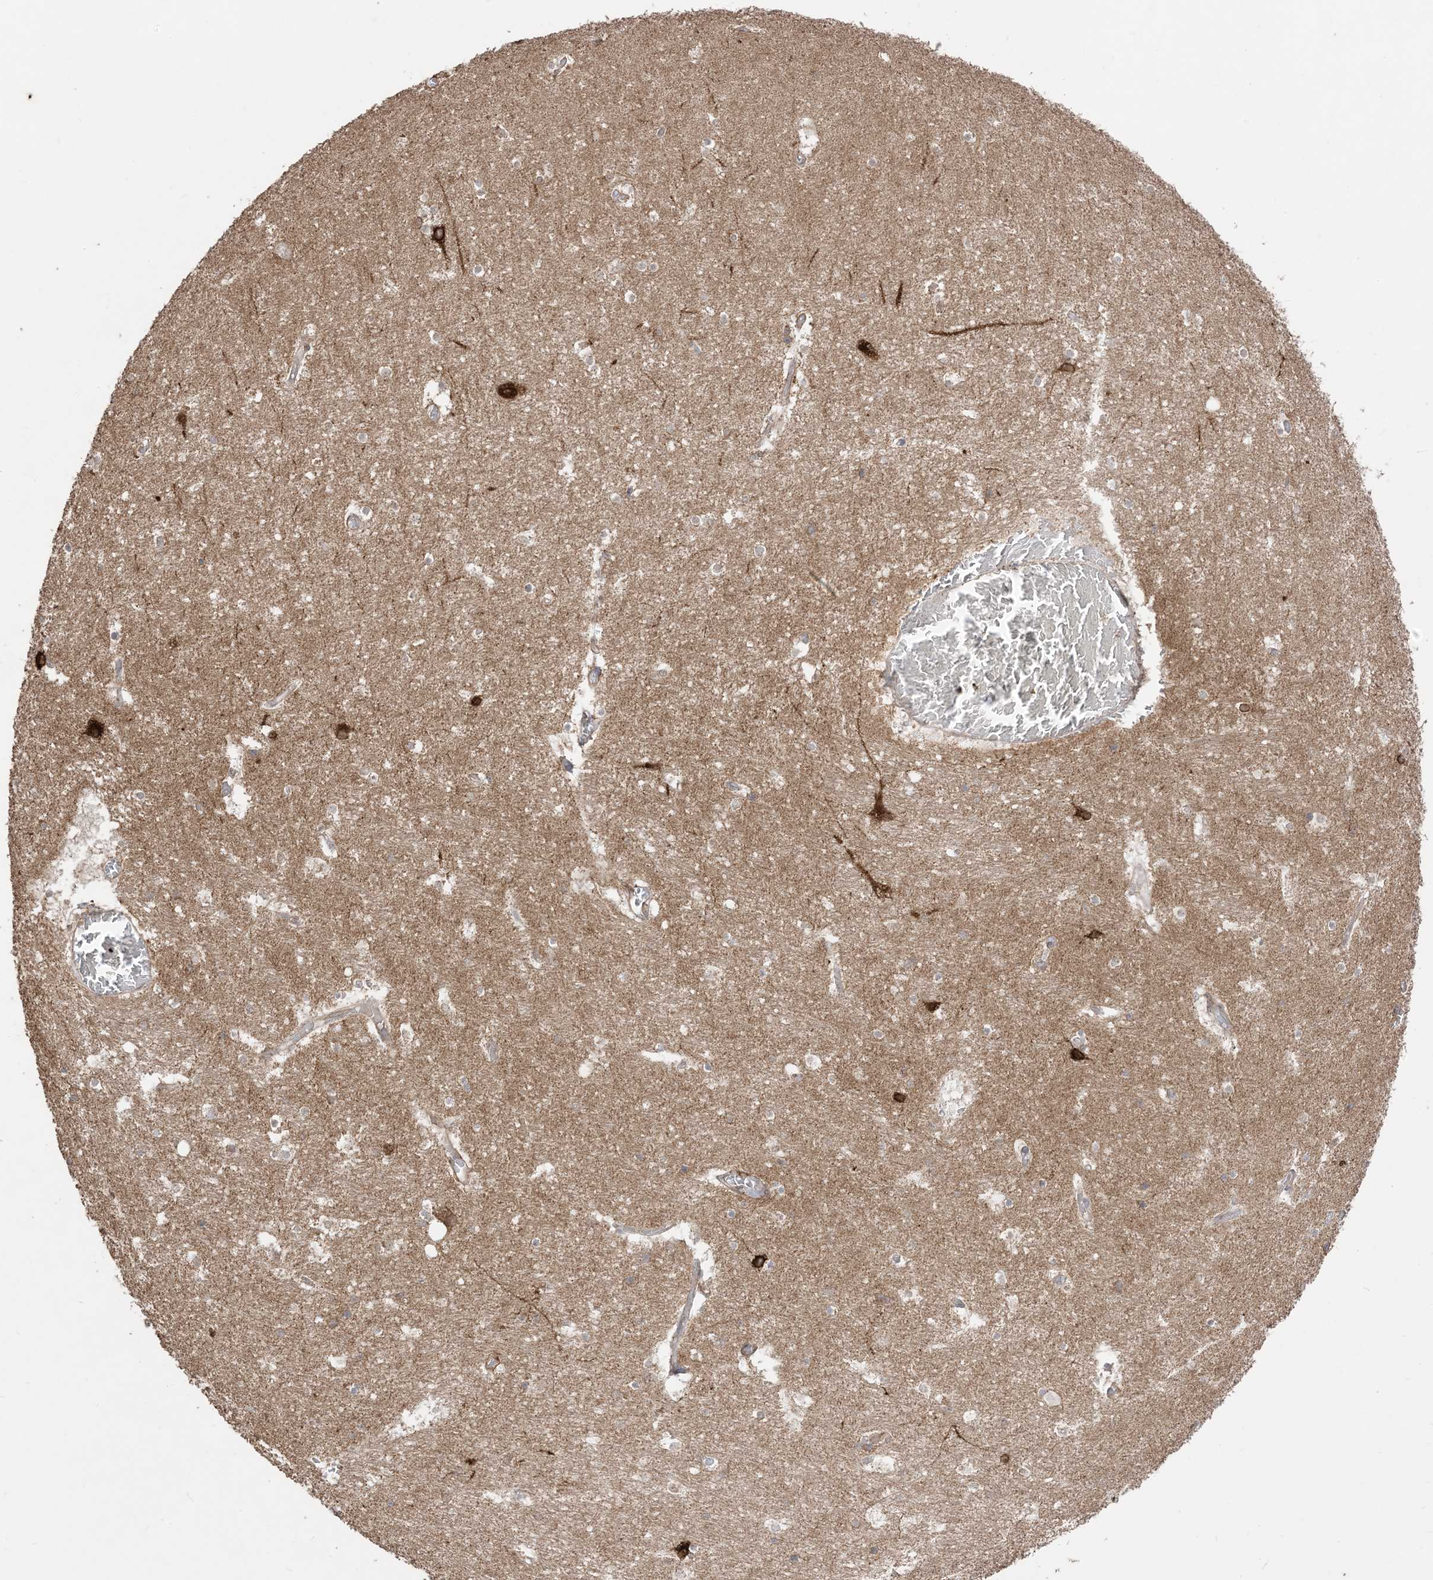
{"staining": {"intensity": "weak", "quantity": "25%-75%", "location": "cytoplasmic/membranous"}, "tissue": "hippocampus", "cell_type": "Glial cells", "image_type": "normal", "snomed": [{"axis": "morphology", "description": "Normal tissue, NOS"}, {"axis": "topography", "description": "Hippocampus"}], "caption": "IHC micrograph of benign hippocampus: human hippocampus stained using IHC exhibits low levels of weak protein expression localized specifically in the cytoplasmic/membranous of glial cells, appearing as a cytoplasmic/membranous brown color.", "gene": "SIRT3", "patient": {"sex": "female", "age": 52}}